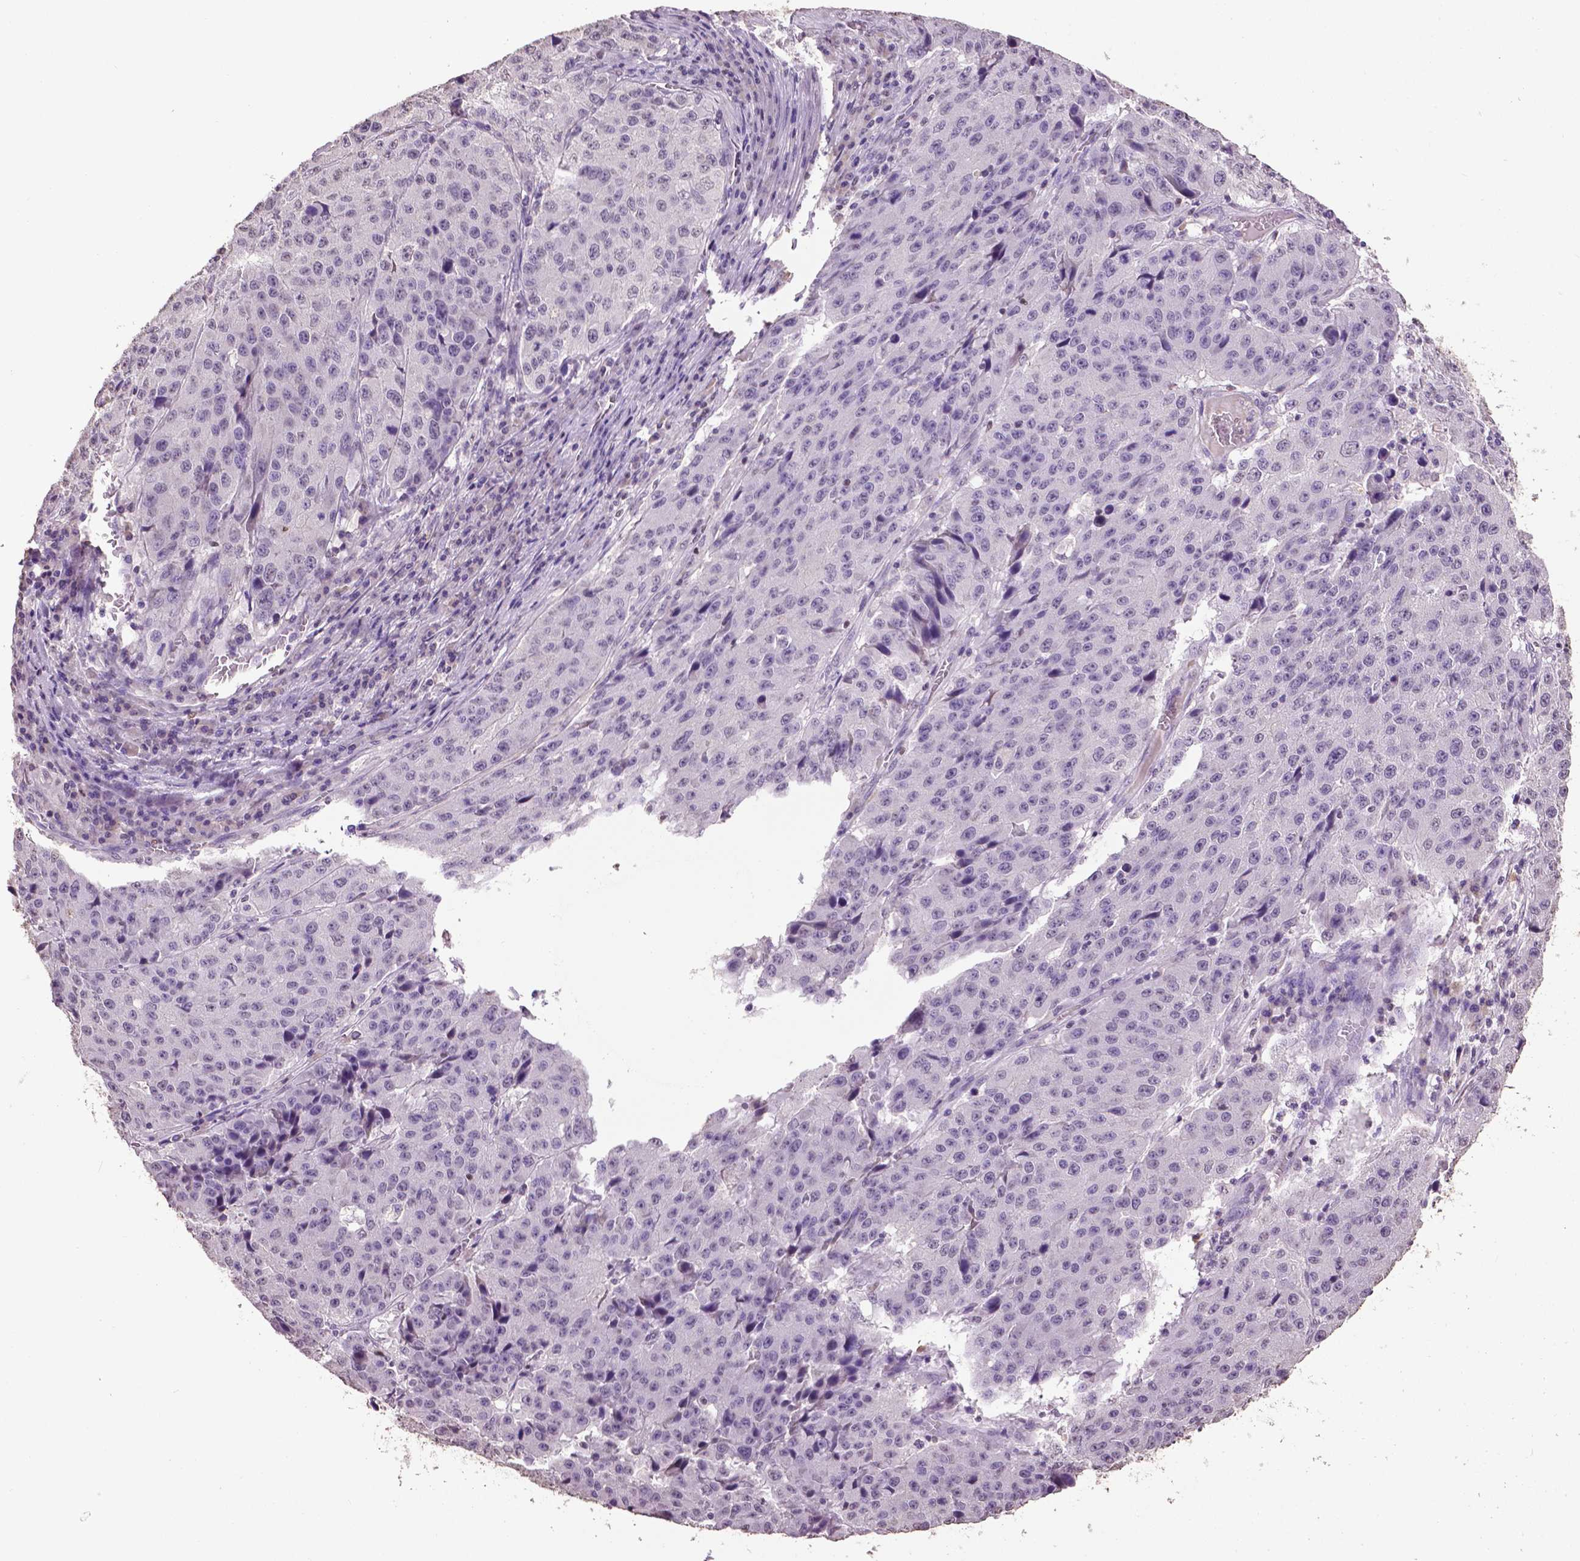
{"staining": {"intensity": "negative", "quantity": "none", "location": "none"}, "tissue": "stomach cancer", "cell_type": "Tumor cells", "image_type": "cancer", "snomed": [{"axis": "morphology", "description": "Adenocarcinoma, NOS"}, {"axis": "topography", "description": "Stomach"}], "caption": "Immunohistochemical staining of stomach cancer (adenocarcinoma) exhibits no significant staining in tumor cells.", "gene": "RUNX3", "patient": {"sex": "male", "age": 71}}